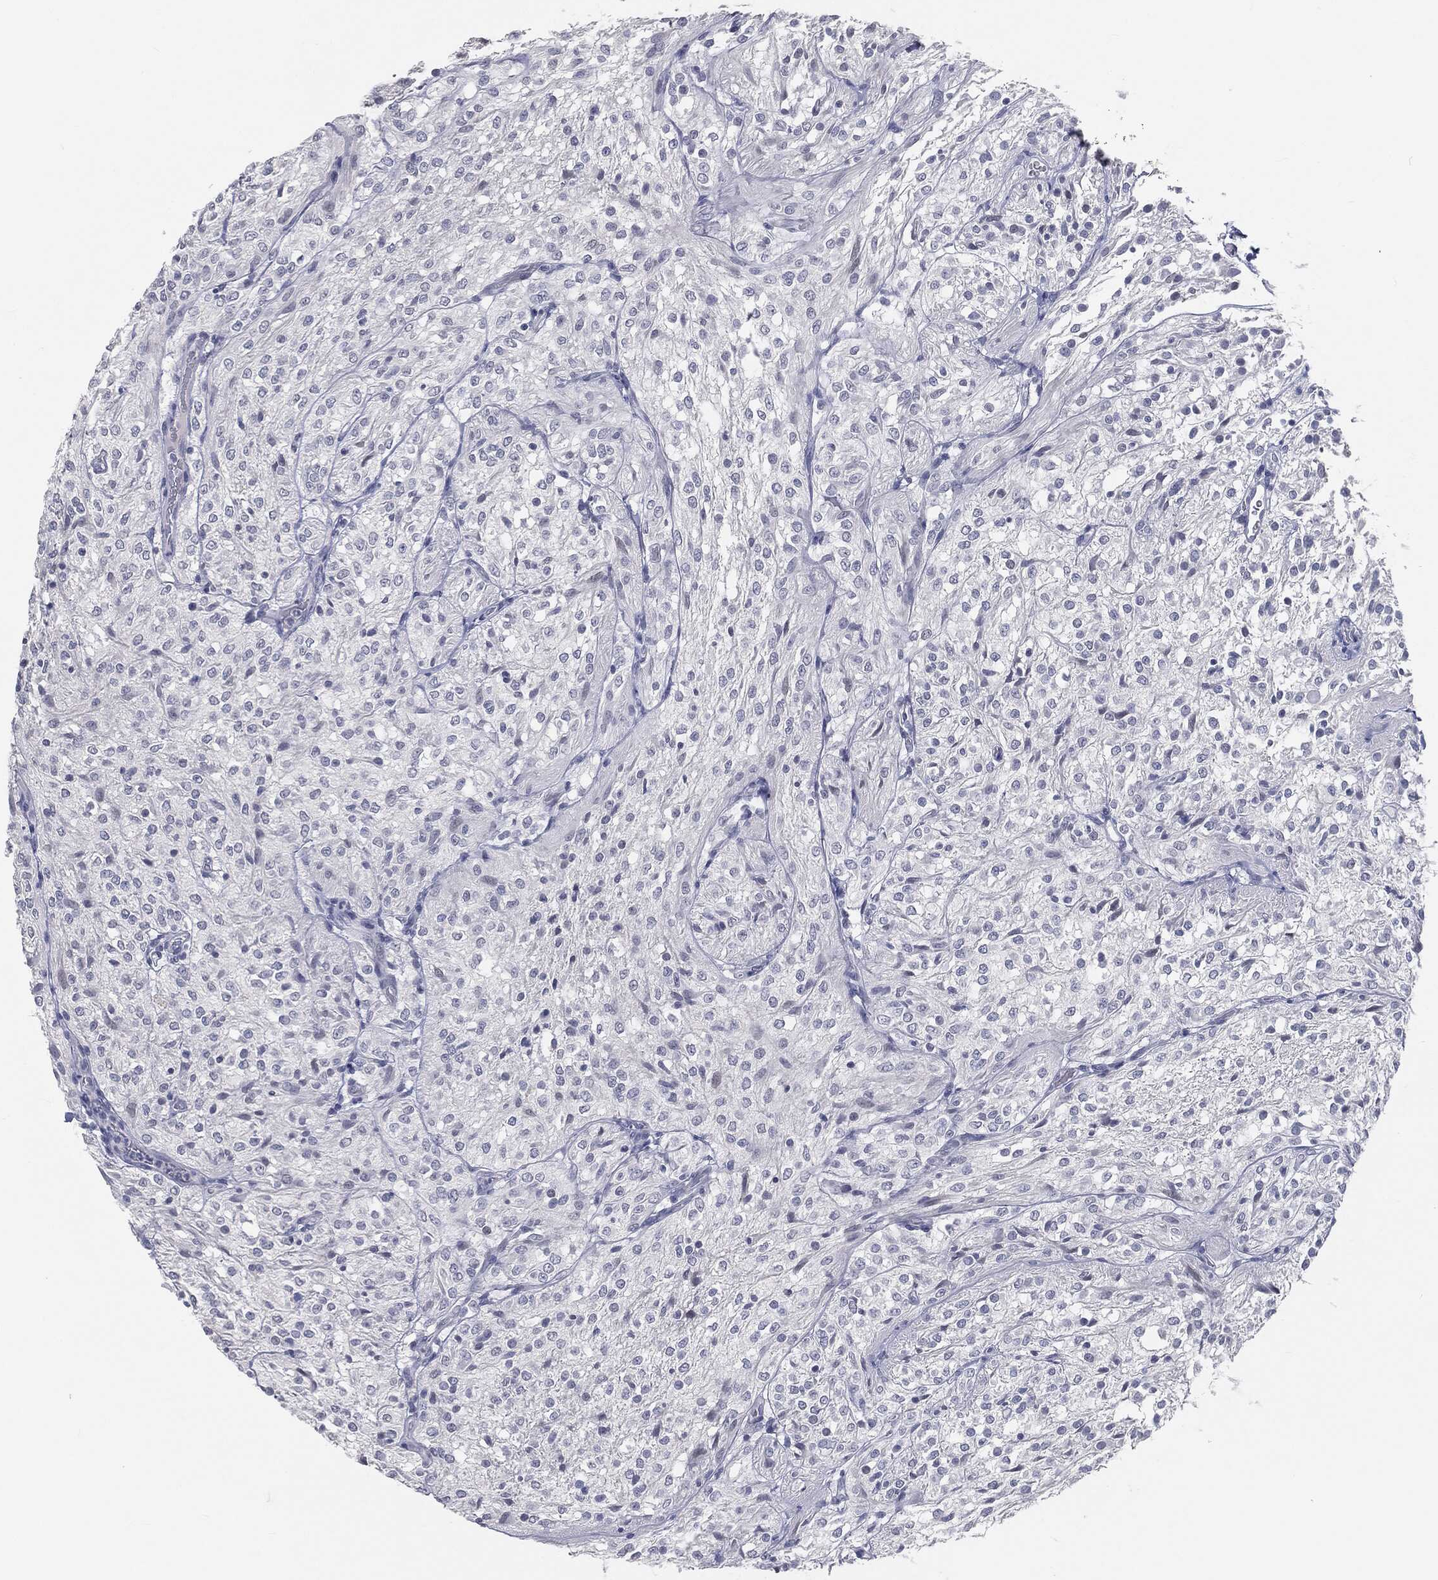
{"staining": {"intensity": "negative", "quantity": "none", "location": "none"}, "tissue": "glioma", "cell_type": "Tumor cells", "image_type": "cancer", "snomed": [{"axis": "morphology", "description": "Glioma, malignant, Low grade"}, {"axis": "topography", "description": "Brain"}], "caption": "IHC image of malignant low-grade glioma stained for a protein (brown), which reveals no staining in tumor cells.", "gene": "PRAME", "patient": {"sex": "male", "age": 3}}